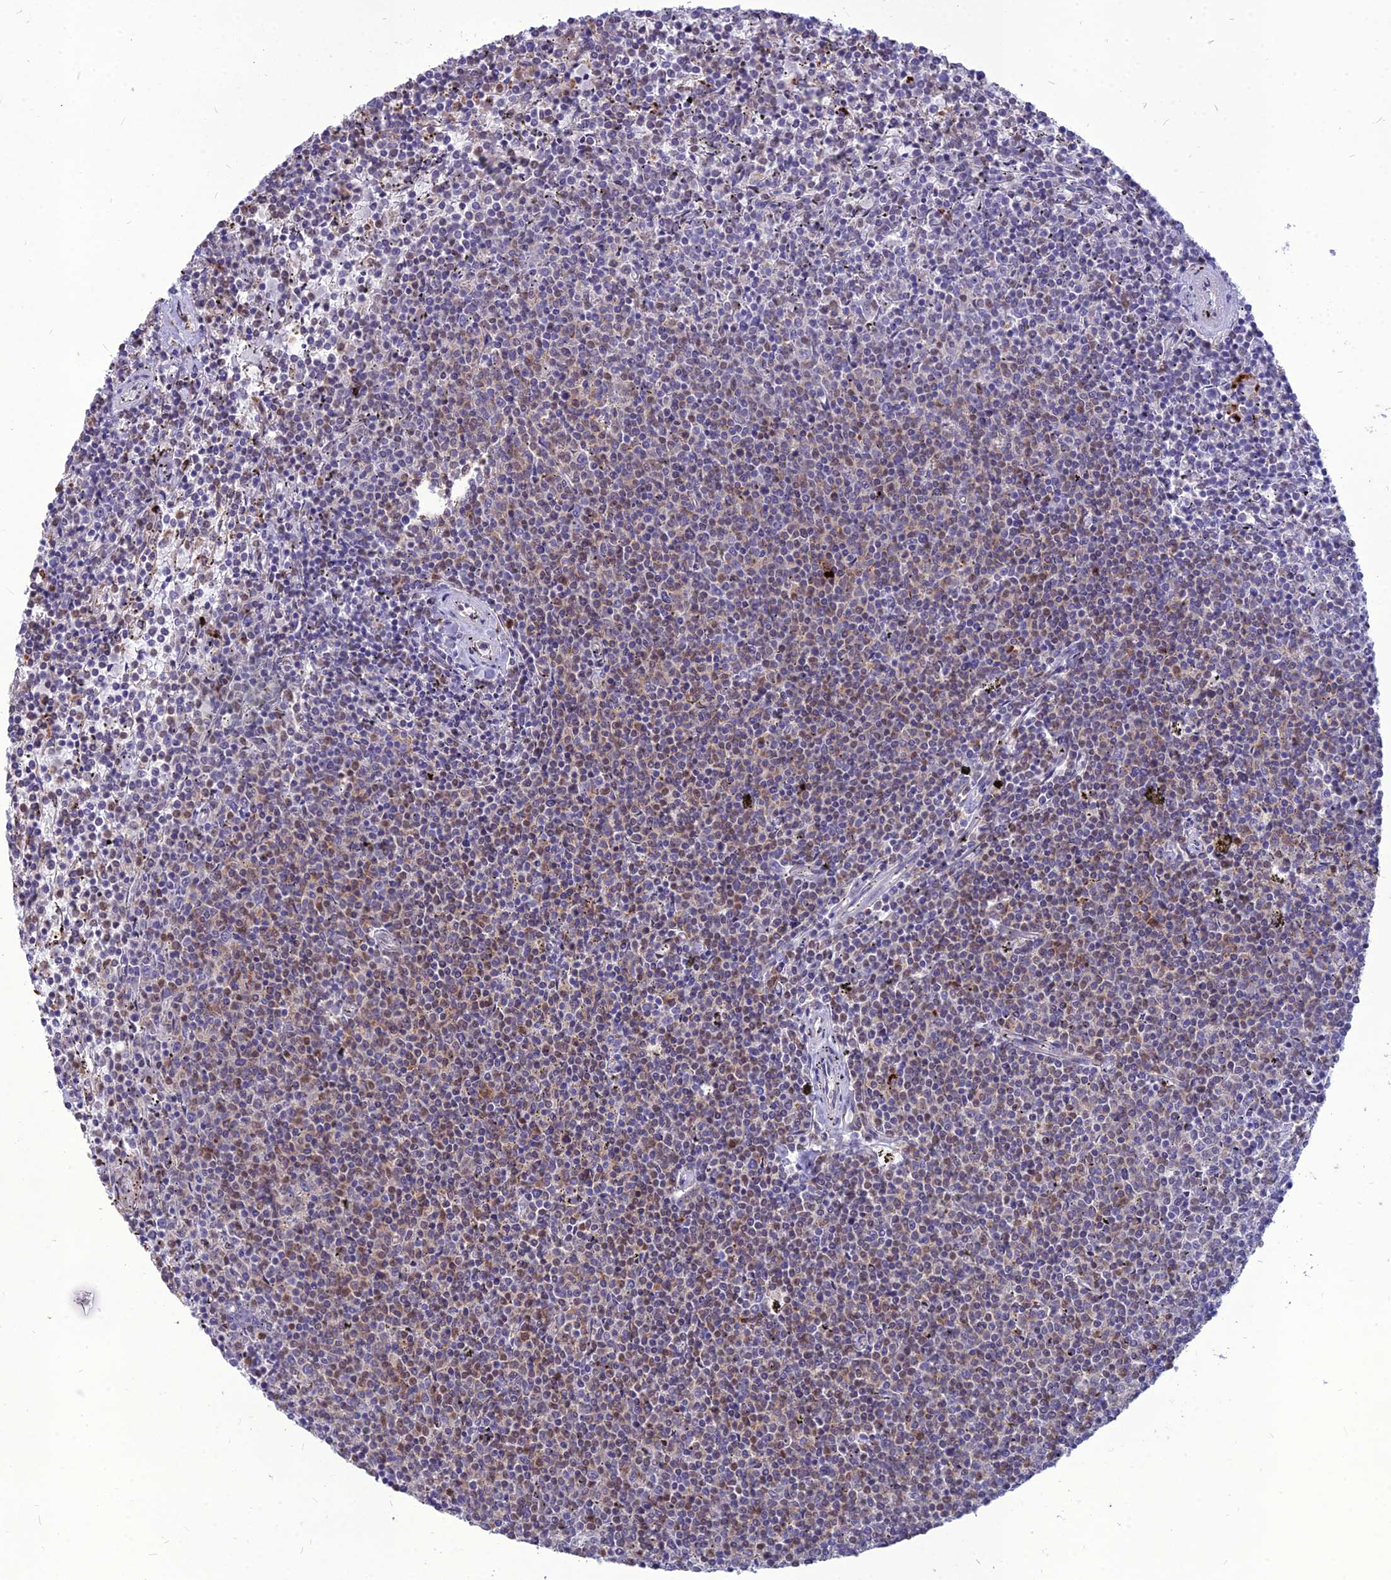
{"staining": {"intensity": "weak", "quantity": "25%-75%", "location": "cytoplasmic/membranous"}, "tissue": "lymphoma", "cell_type": "Tumor cells", "image_type": "cancer", "snomed": [{"axis": "morphology", "description": "Malignant lymphoma, non-Hodgkin's type, Low grade"}, {"axis": "topography", "description": "Spleen"}], "caption": "Lymphoma tissue demonstrates weak cytoplasmic/membranous expression in about 25%-75% of tumor cells, visualized by immunohistochemistry. (IHC, brightfield microscopy, high magnification).", "gene": "PCED1B", "patient": {"sex": "female", "age": 50}}